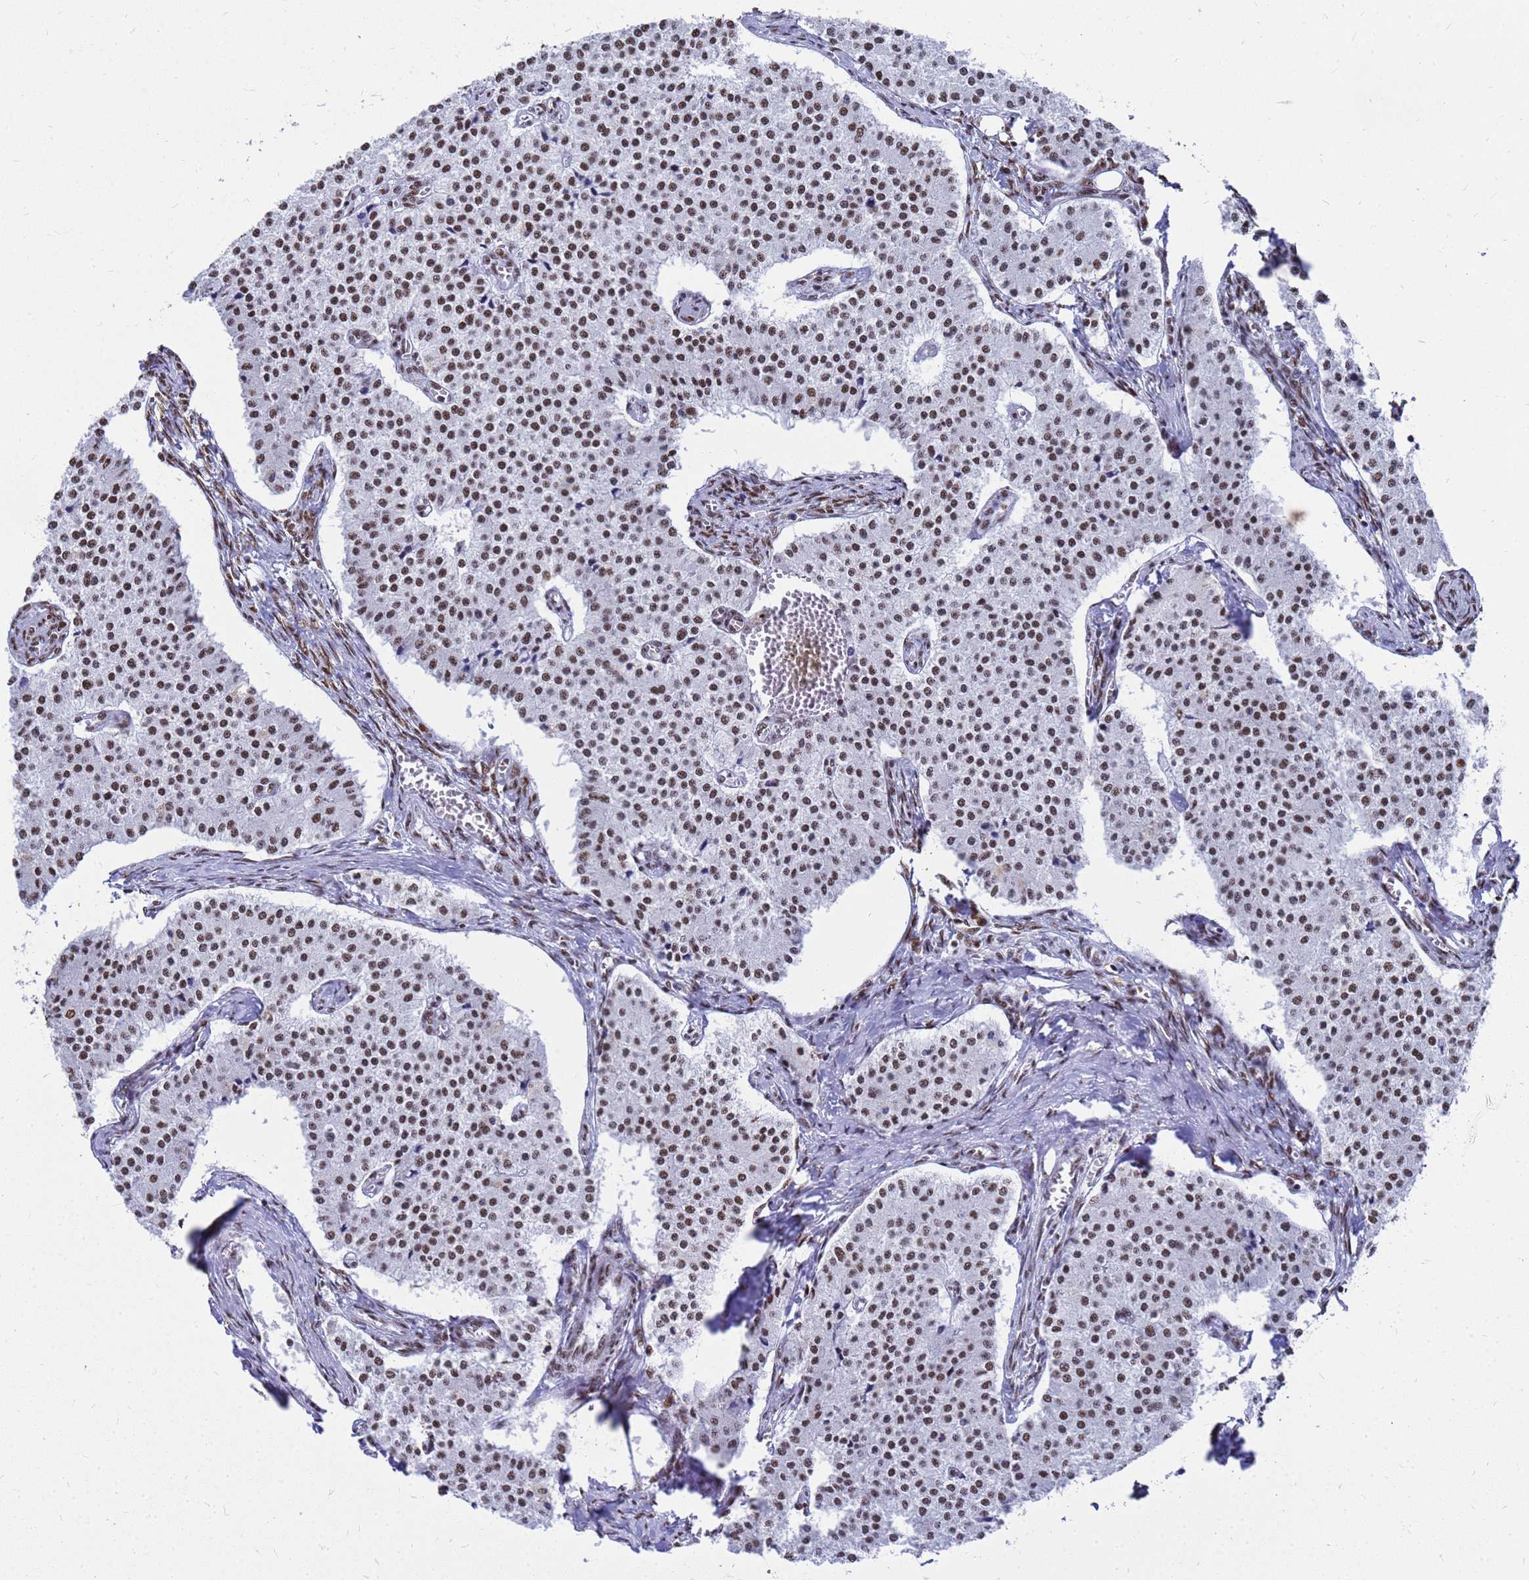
{"staining": {"intensity": "moderate", "quantity": ">75%", "location": "nuclear"}, "tissue": "carcinoid", "cell_type": "Tumor cells", "image_type": "cancer", "snomed": [{"axis": "morphology", "description": "Carcinoid, malignant, NOS"}, {"axis": "topography", "description": "Colon"}], "caption": "IHC (DAB) staining of carcinoid shows moderate nuclear protein expression in approximately >75% of tumor cells.", "gene": "SART3", "patient": {"sex": "female", "age": 52}}